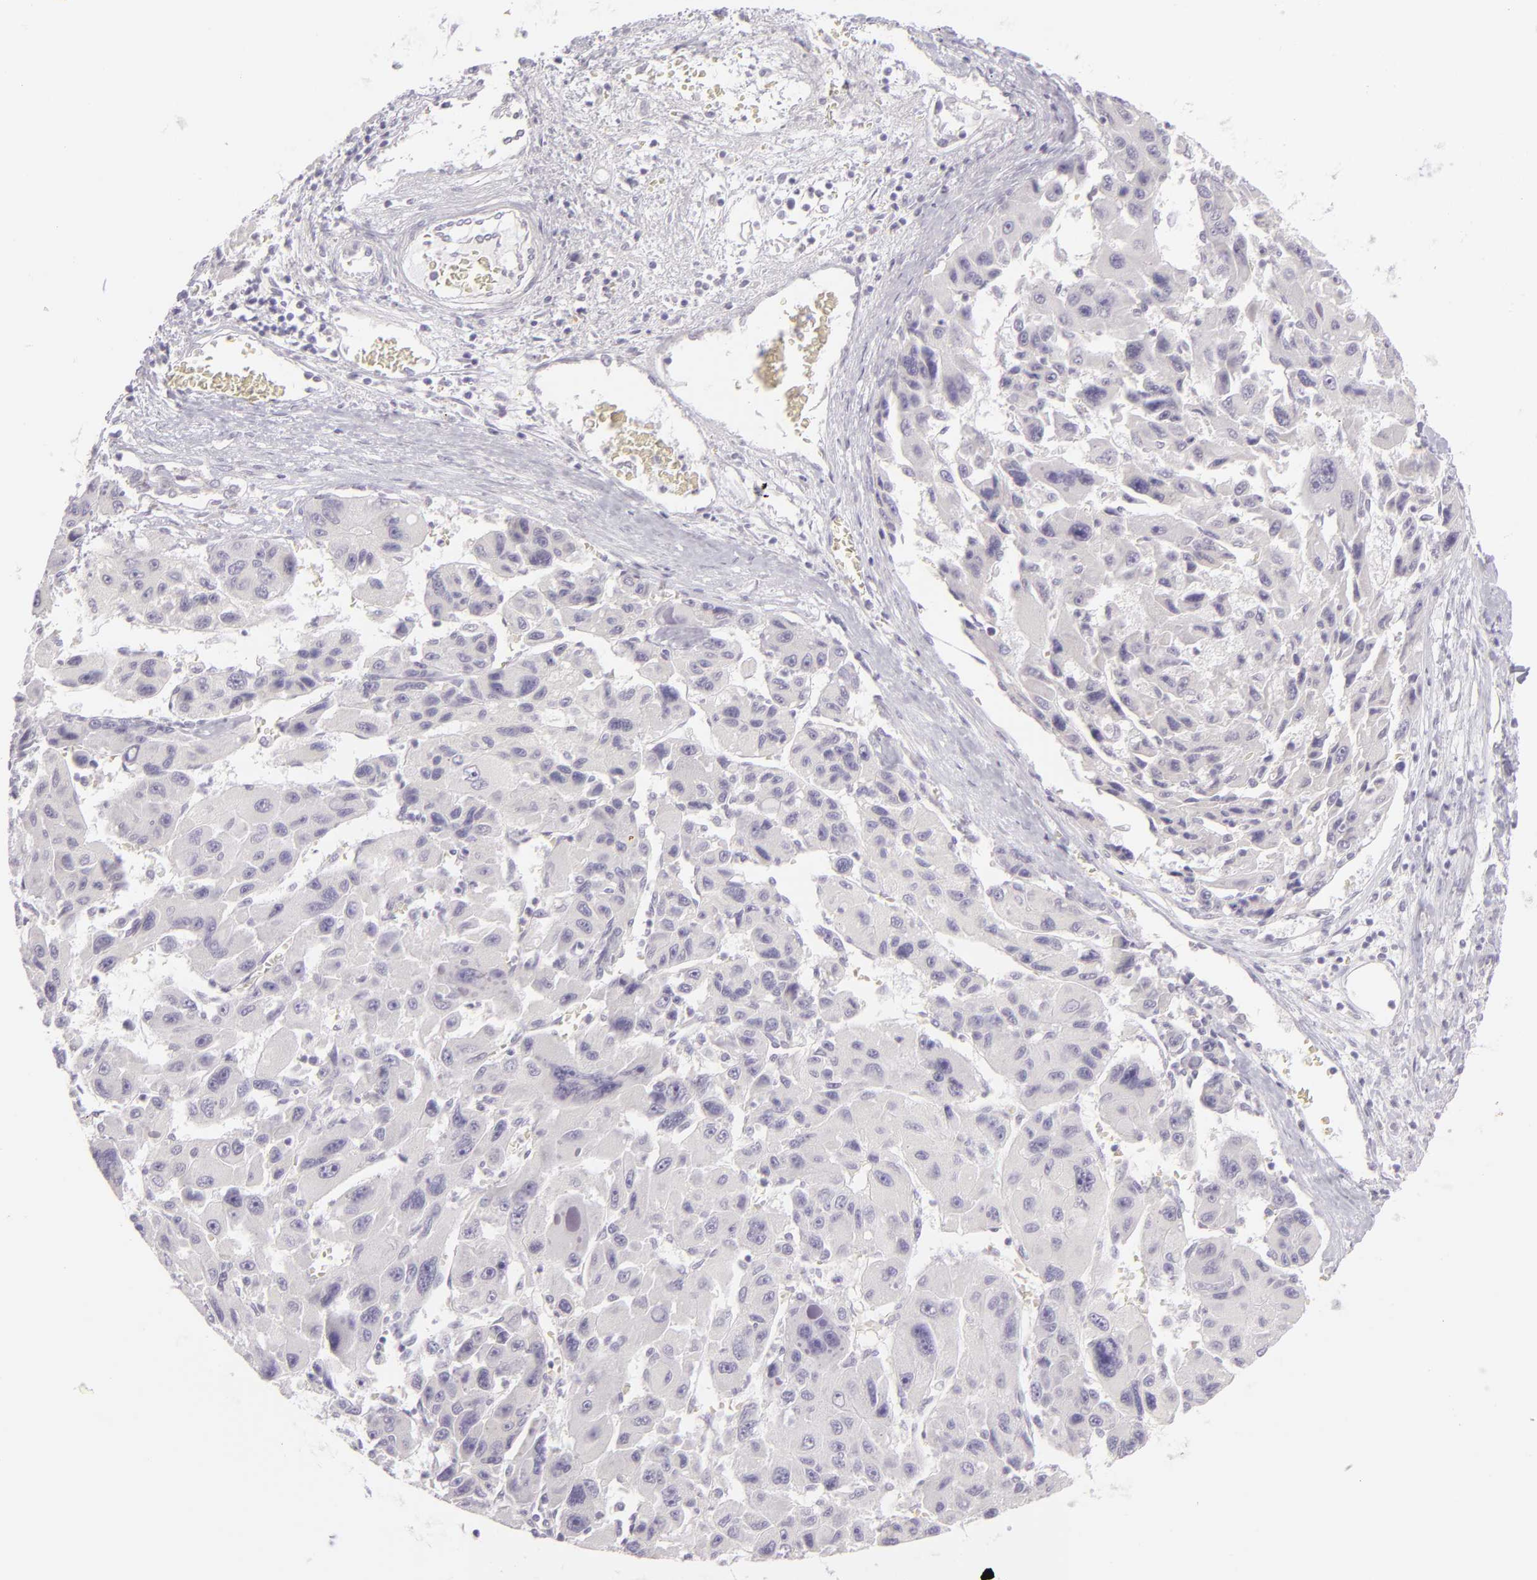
{"staining": {"intensity": "negative", "quantity": "none", "location": "none"}, "tissue": "liver cancer", "cell_type": "Tumor cells", "image_type": "cancer", "snomed": [{"axis": "morphology", "description": "Carcinoma, Hepatocellular, NOS"}, {"axis": "topography", "description": "Liver"}], "caption": "This is an IHC histopathology image of human liver hepatocellular carcinoma. There is no positivity in tumor cells.", "gene": "ZC3H7B", "patient": {"sex": "male", "age": 64}}